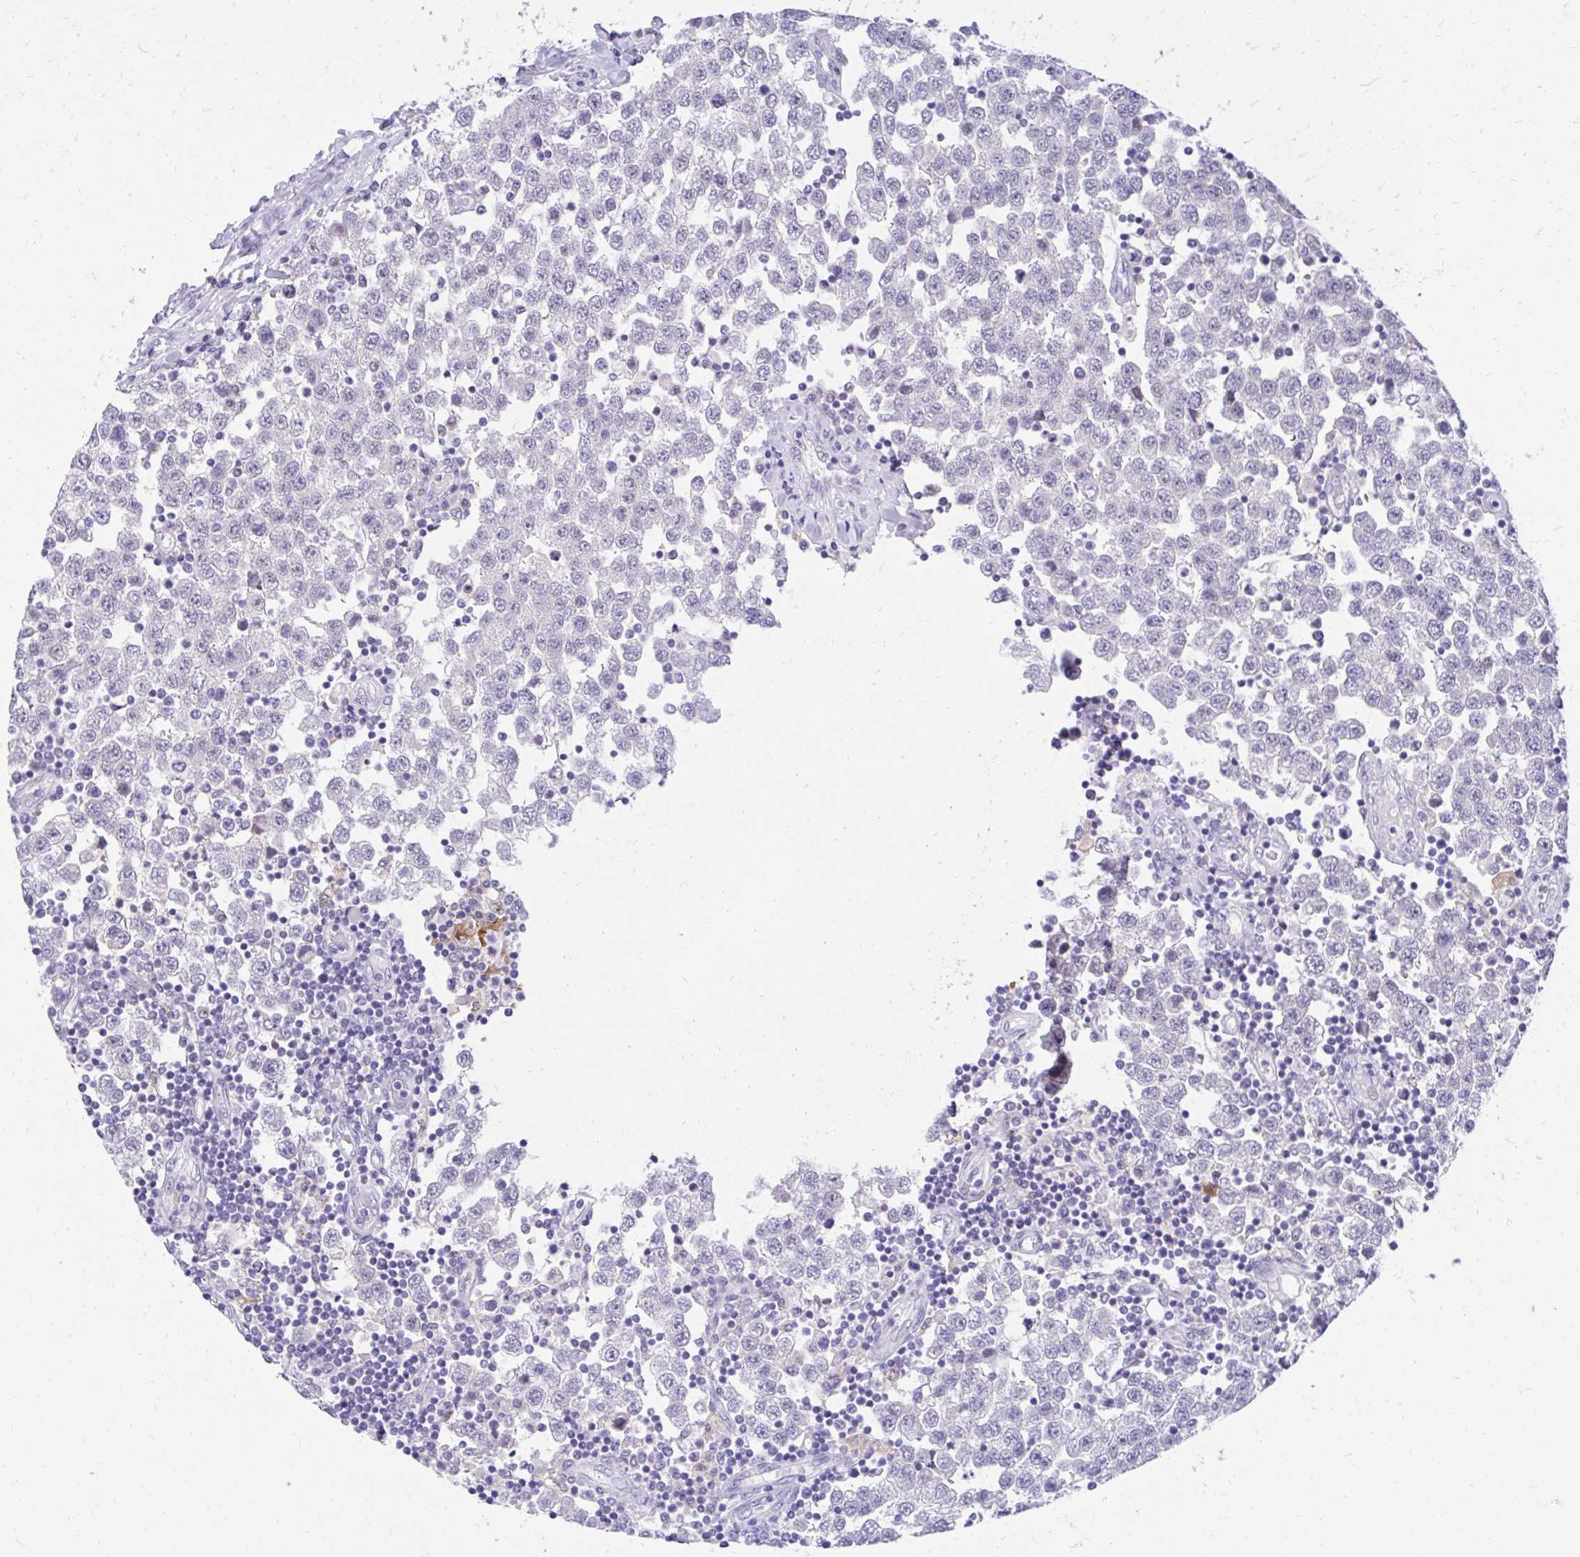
{"staining": {"intensity": "negative", "quantity": "none", "location": "none"}, "tissue": "testis cancer", "cell_type": "Tumor cells", "image_type": "cancer", "snomed": [{"axis": "morphology", "description": "Seminoma, NOS"}, {"axis": "topography", "description": "Testis"}], "caption": "The histopathology image exhibits no staining of tumor cells in testis seminoma.", "gene": "GLB1L2", "patient": {"sex": "male", "age": 34}}